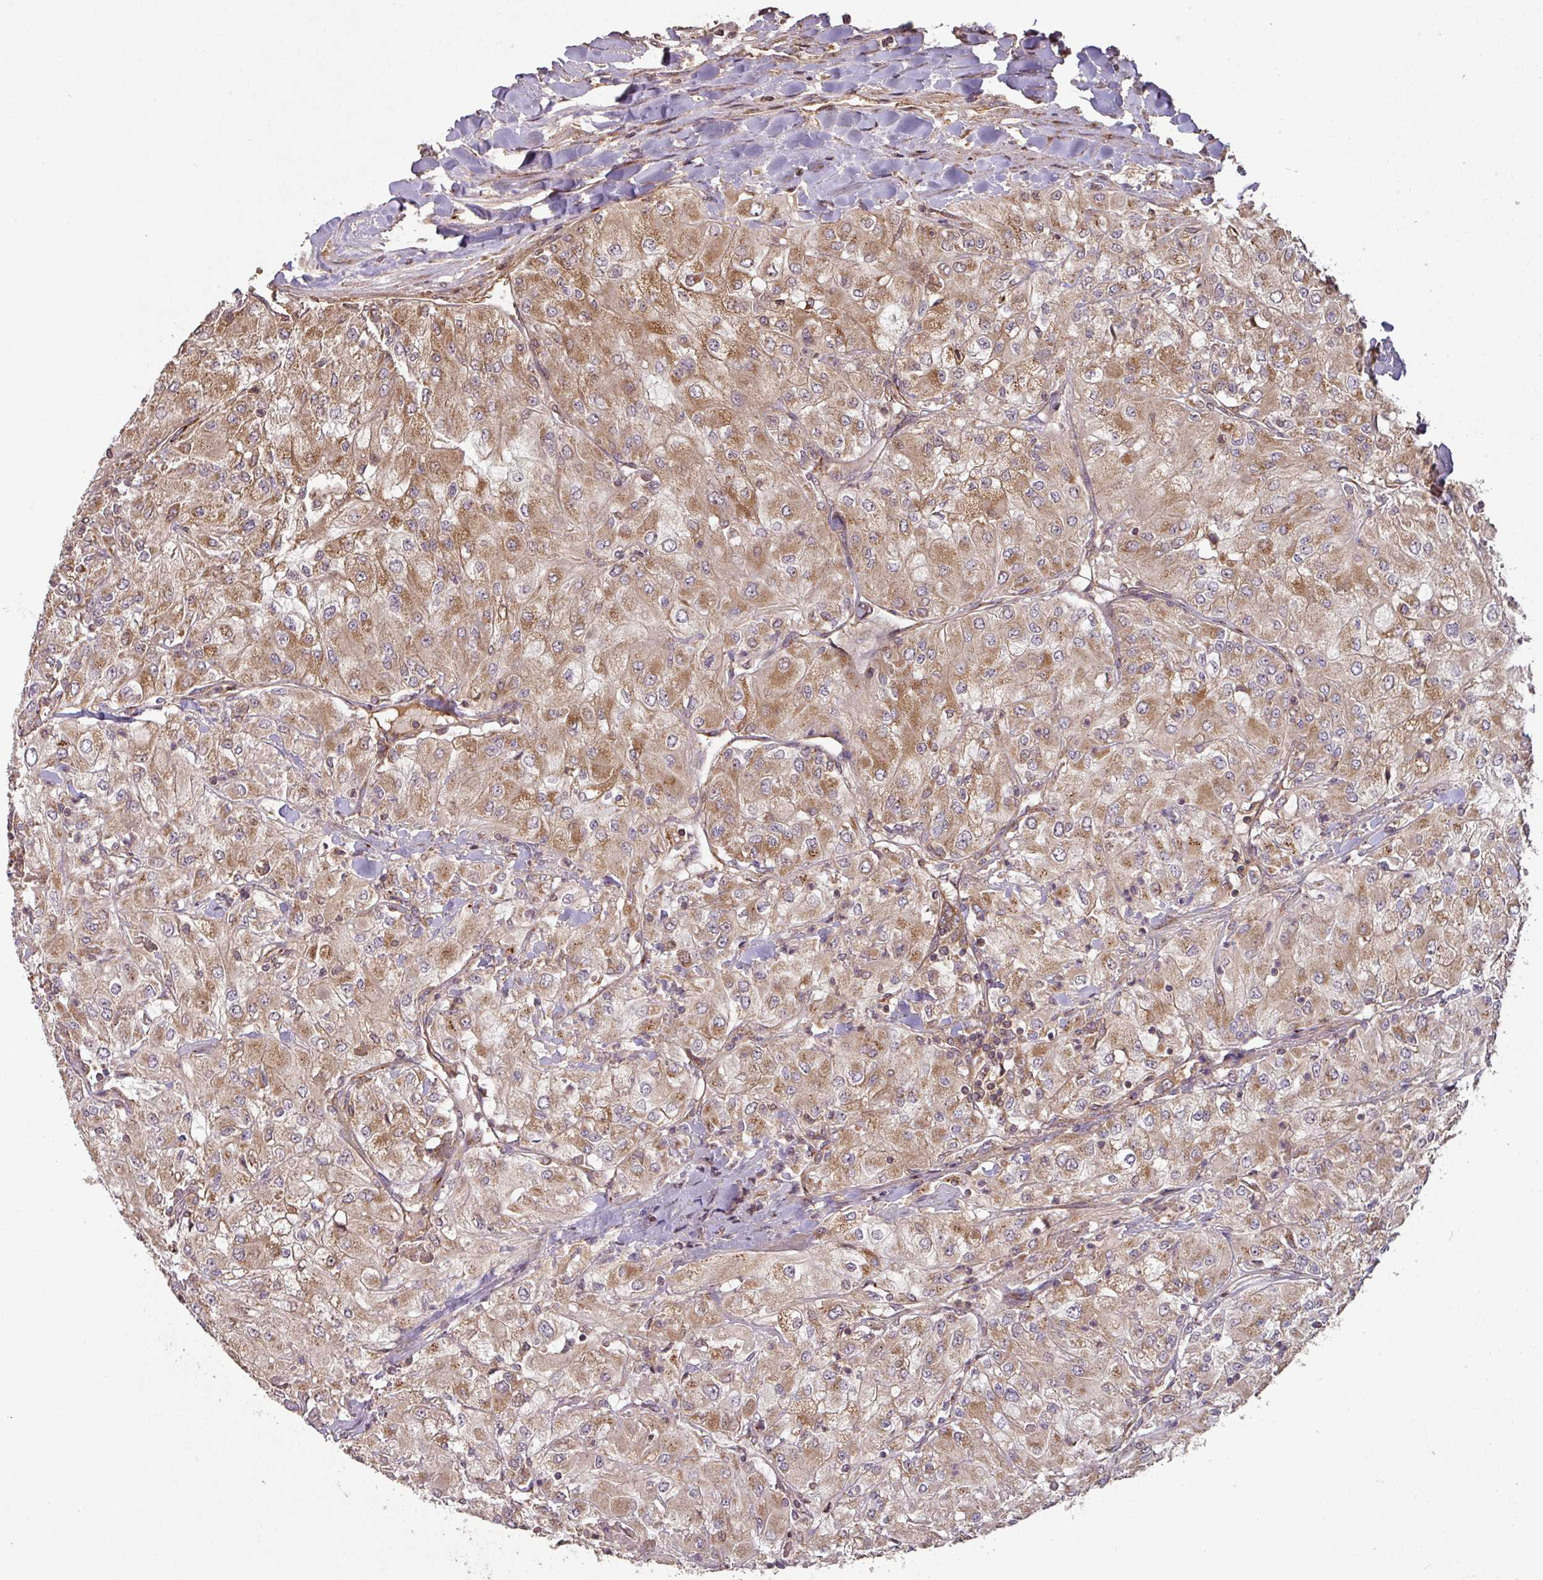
{"staining": {"intensity": "moderate", "quantity": ">75%", "location": "cytoplasmic/membranous"}, "tissue": "renal cancer", "cell_type": "Tumor cells", "image_type": "cancer", "snomed": [{"axis": "morphology", "description": "Adenocarcinoma, NOS"}, {"axis": "topography", "description": "Kidney"}], "caption": "IHC of human renal adenocarcinoma exhibits medium levels of moderate cytoplasmic/membranous staining in about >75% of tumor cells.", "gene": "MRRF", "patient": {"sex": "male", "age": 80}}